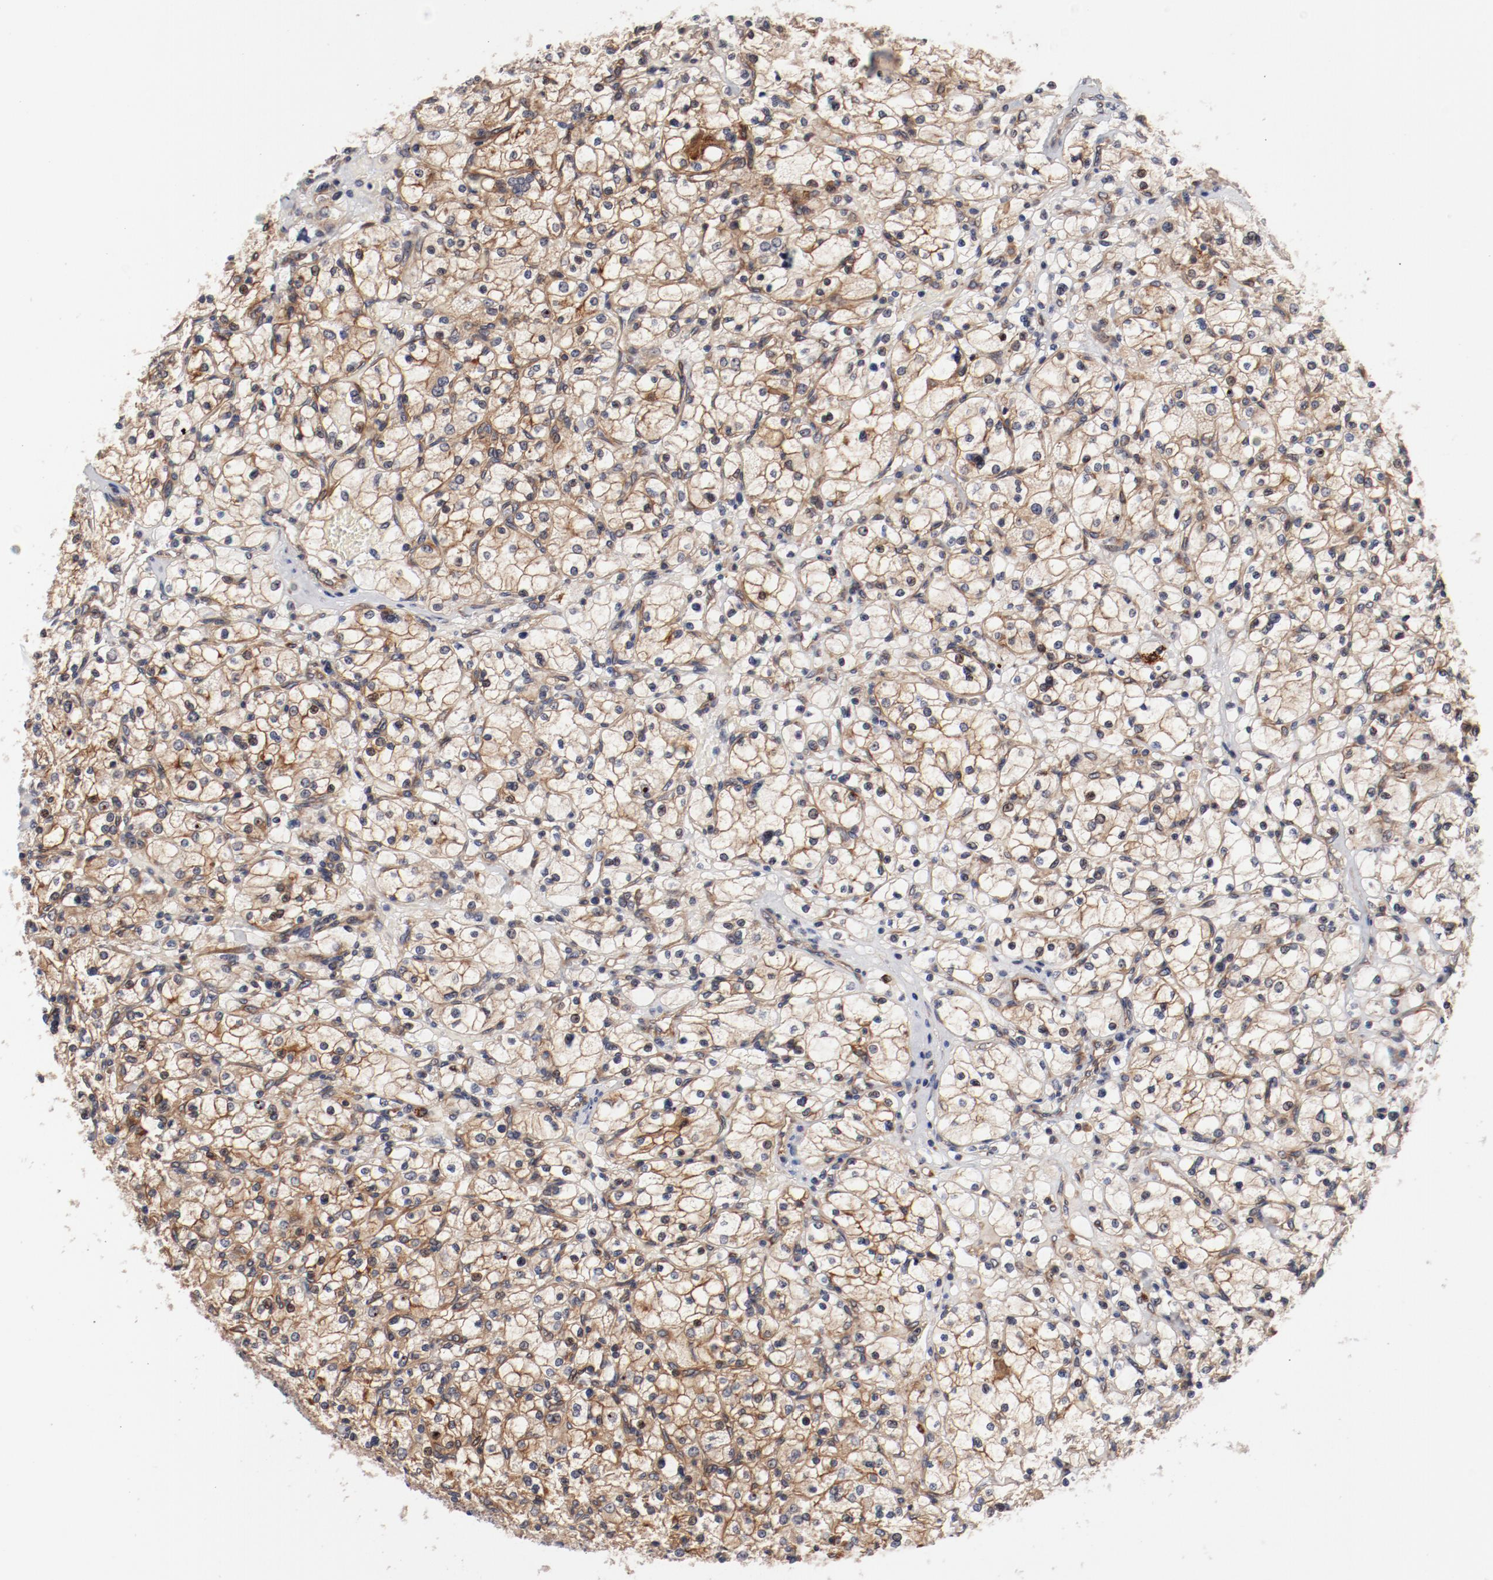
{"staining": {"intensity": "moderate", "quantity": ">75%", "location": "cytoplasmic/membranous,nuclear"}, "tissue": "renal cancer", "cell_type": "Tumor cells", "image_type": "cancer", "snomed": [{"axis": "morphology", "description": "Adenocarcinoma, NOS"}, {"axis": "topography", "description": "Kidney"}], "caption": "This is an image of IHC staining of renal cancer (adenocarcinoma), which shows moderate staining in the cytoplasmic/membranous and nuclear of tumor cells.", "gene": "PITPNM2", "patient": {"sex": "female", "age": 83}}